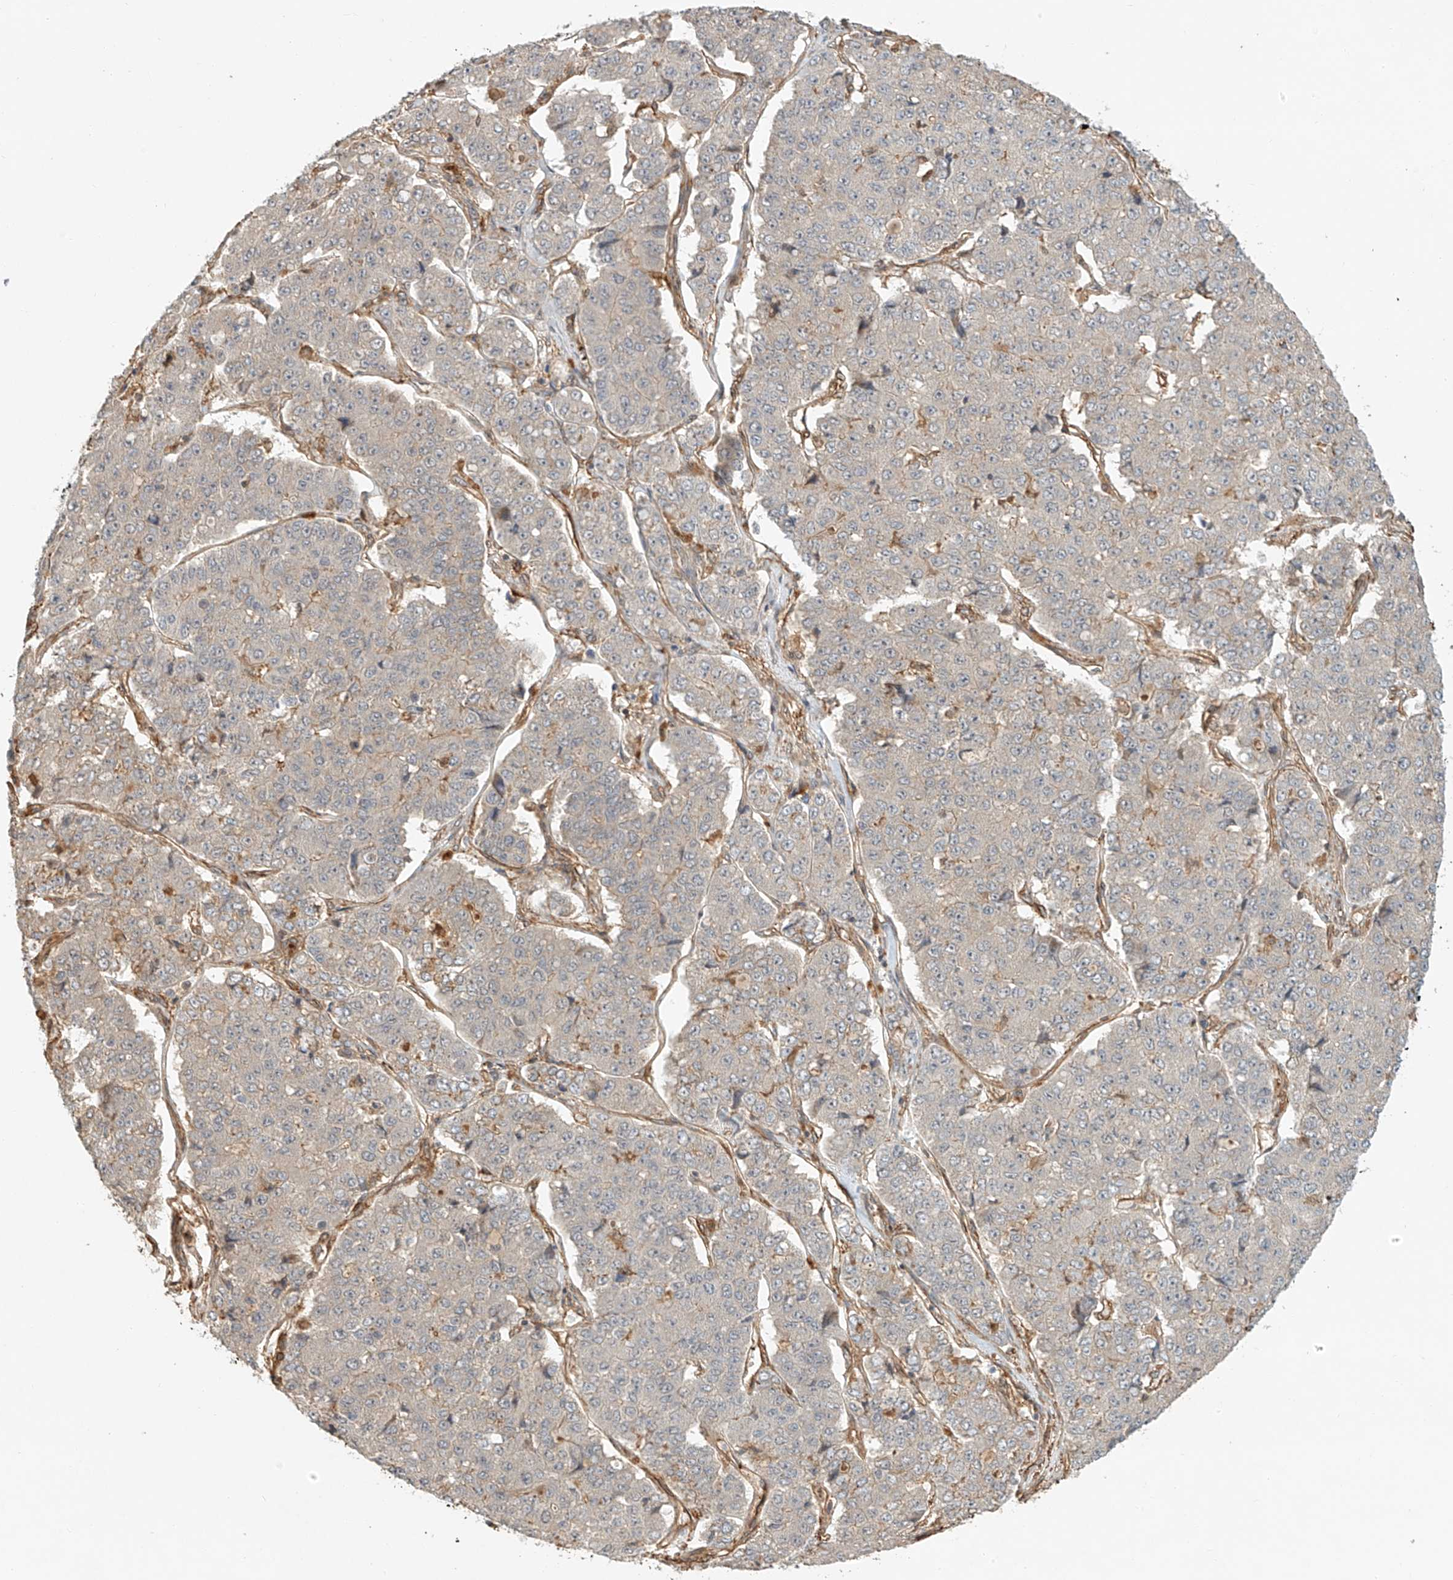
{"staining": {"intensity": "negative", "quantity": "none", "location": "none"}, "tissue": "pancreatic cancer", "cell_type": "Tumor cells", "image_type": "cancer", "snomed": [{"axis": "morphology", "description": "Adenocarcinoma, NOS"}, {"axis": "topography", "description": "Pancreas"}], "caption": "Immunohistochemical staining of pancreatic cancer (adenocarcinoma) reveals no significant staining in tumor cells.", "gene": "CSMD3", "patient": {"sex": "male", "age": 50}}